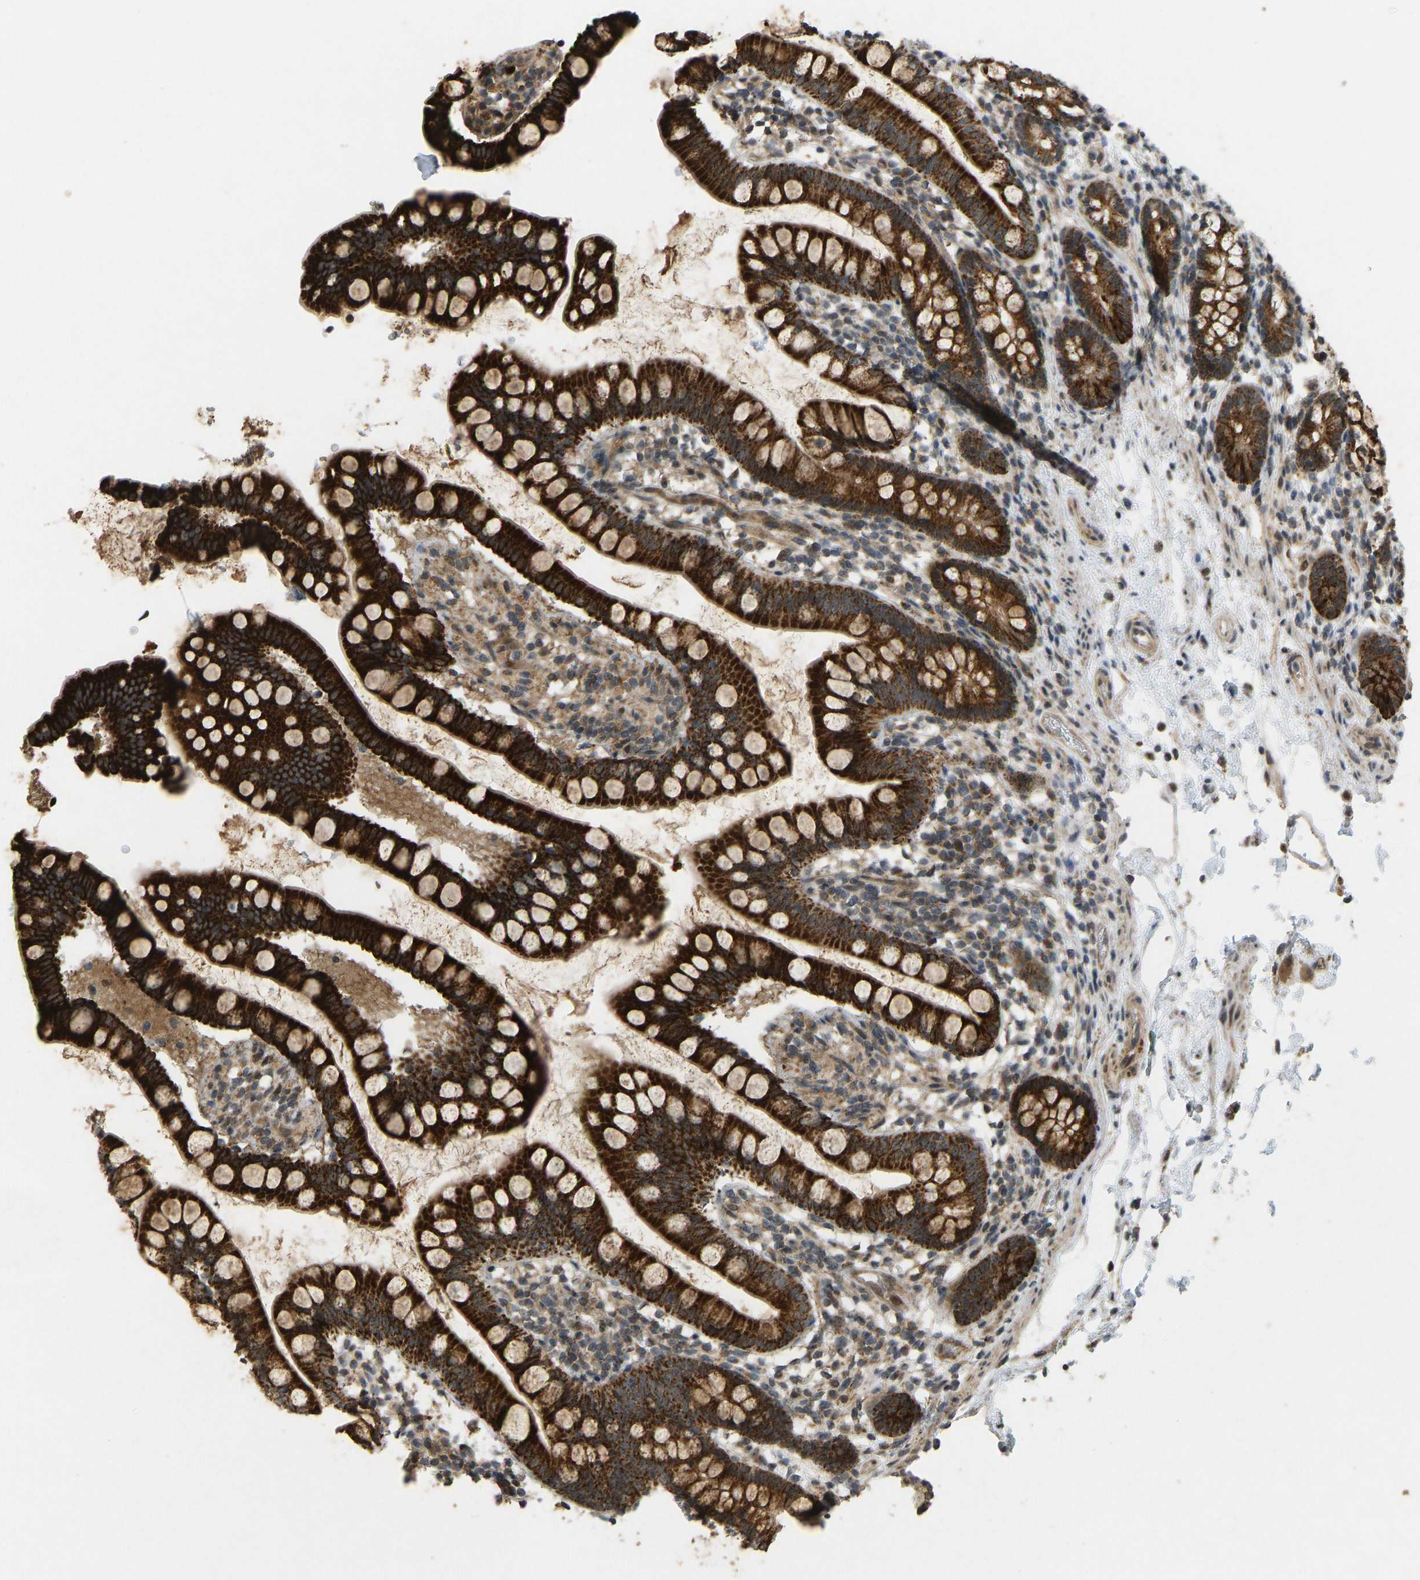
{"staining": {"intensity": "strong", "quantity": ">75%", "location": "cytoplasmic/membranous"}, "tissue": "small intestine", "cell_type": "Glandular cells", "image_type": "normal", "snomed": [{"axis": "morphology", "description": "Normal tissue, NOS"}, {"axis": "topography", "description": "Small intestine"}], "caption": "High-magnification brightfield microscopy of normal small intestine stained with DAB (brown) and counterstained with hematoxylin (blue). glandular cells exhibit strong cytoplasmic/membranous expression is identified in approximately>75% of cells. (Stains: DAB in brown, nuclei in blue, Microscopy: brightfield microscopy at high magnification).", "gene": "ACADS", "patient": {"sex": "female", "age": 84}}